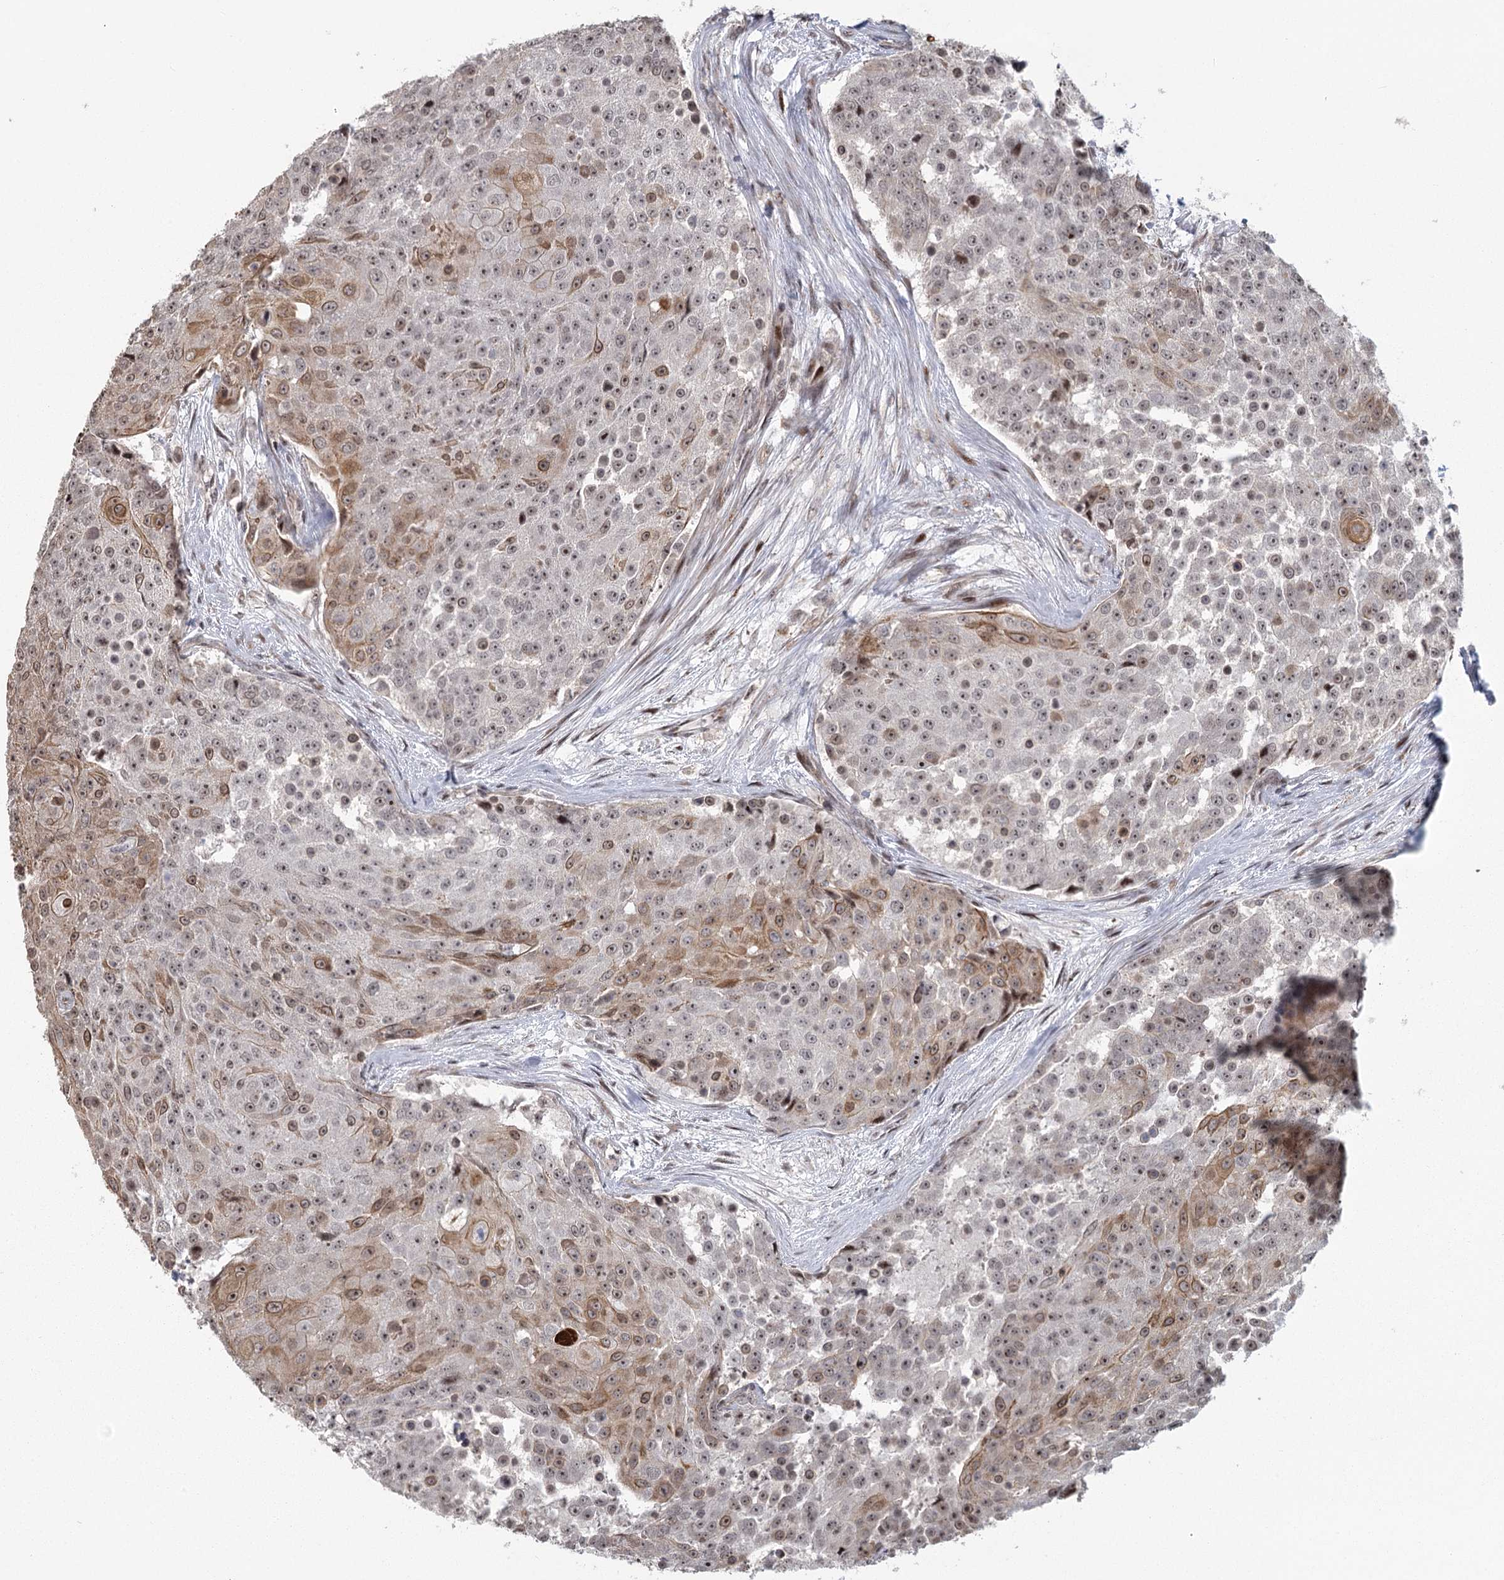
{"staining": {"intensity": "moderate", "quantity": "25%-75%", "location": "cytoplasmic/membranous,nuclear"}, "tissue": "urothelial cancer", "cell_type": "Tumor cells", "image_type": "cancer", "snomed": [{"axis": "morphology", "description": "Urothelial carcinoma, High grade"}, {"axis": "topography", "description": "Urinary bladder"}], "caption": "High-power microscopy captured an immunohistochemistry image of urothelial carcinoma (high-grade), revealing moderate cytoplasmic/membranous and nuclear positivity in about 25%-75% of tumor cells.", "gene": "PARM1", "patient": {"sex": "female", "age": 63}}